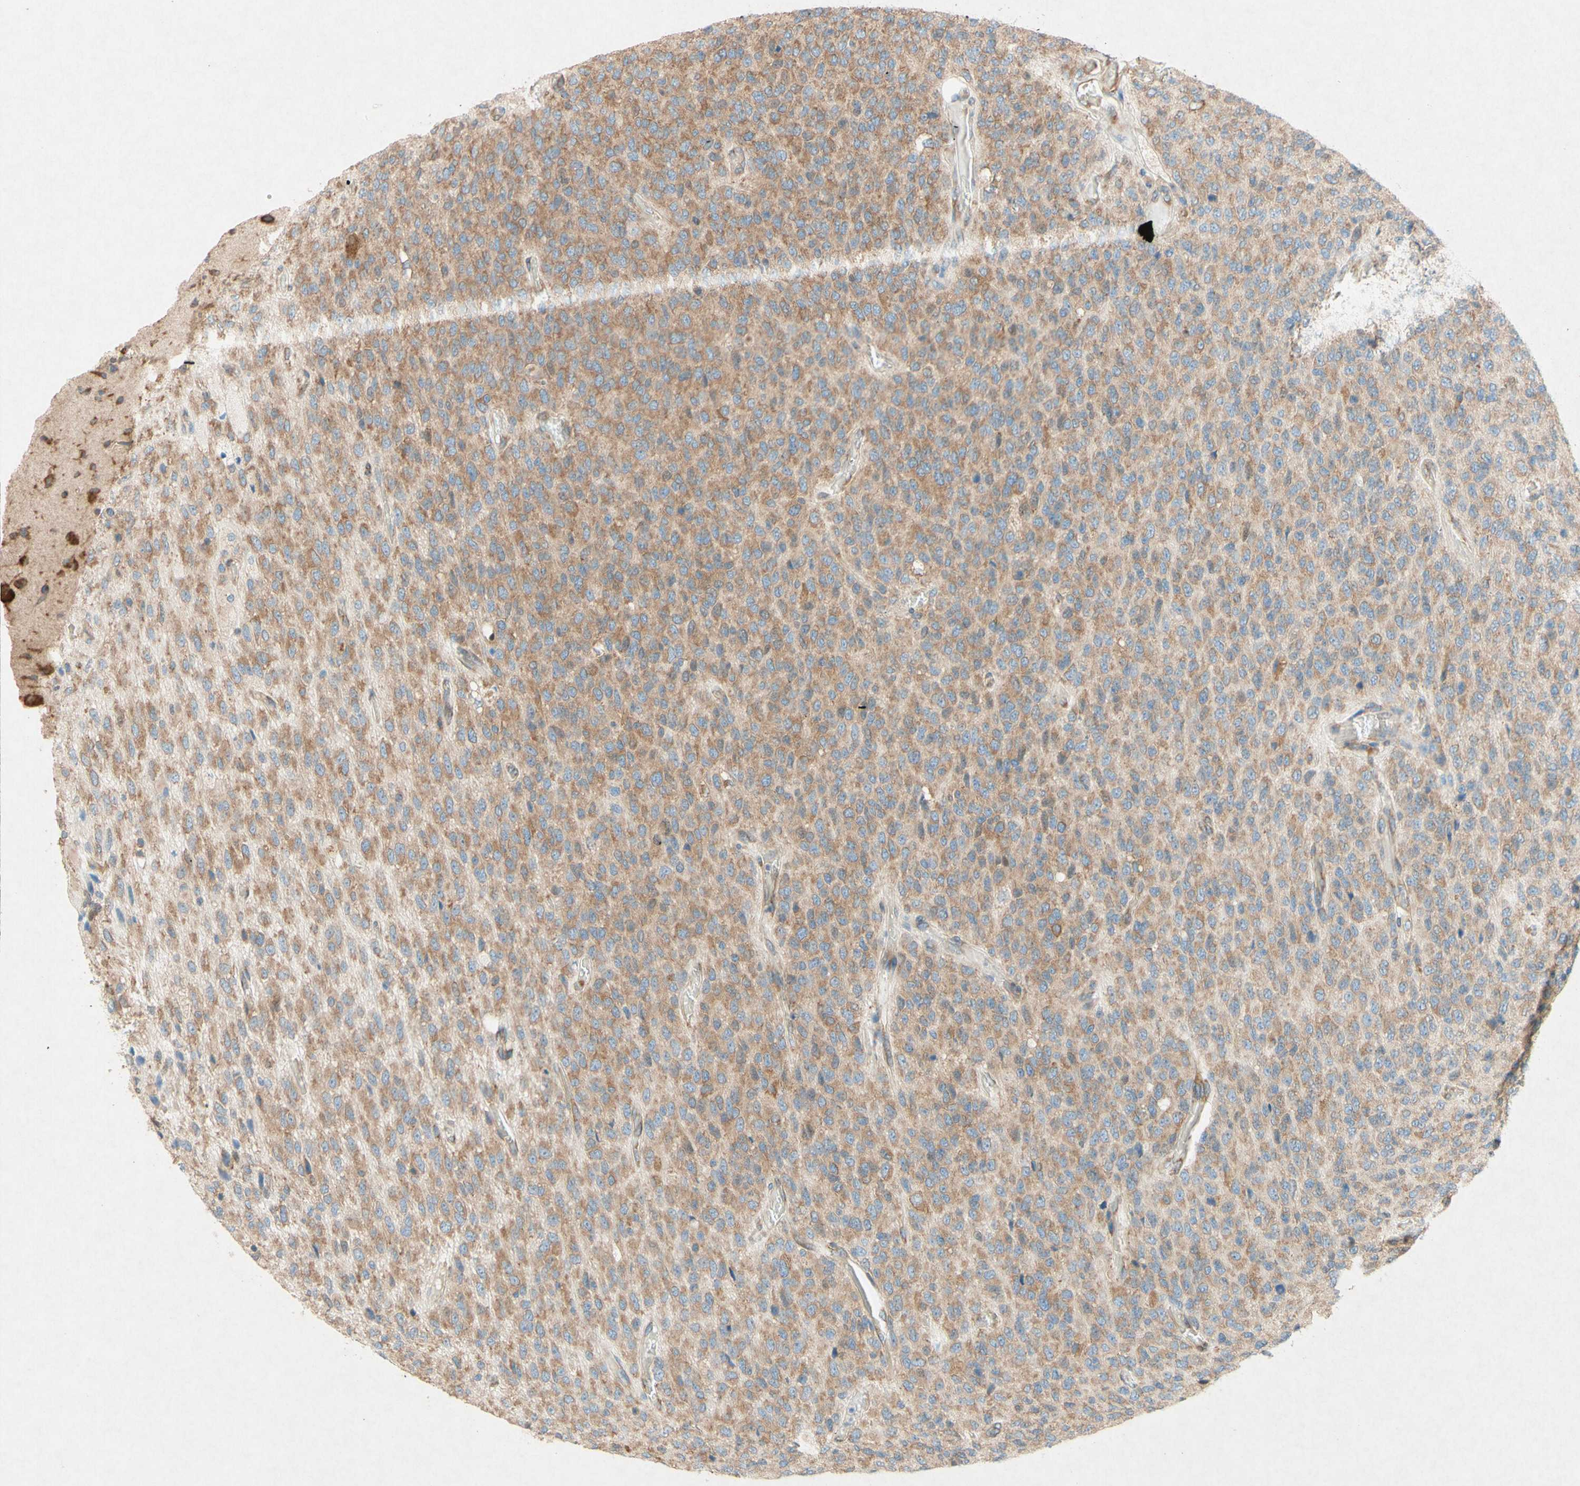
{"staining": {"intensity": "moderate", "quantity": ">75%", "location": "cytoplasmic/membranous"}, "tissue": "glioma", "cell_type": "Tumor cells", "image_type": "cancer", "snomed": [{"axis": "morphology", "description": "Glioma, malignant, High grade"}, {"axis": "topography", "description": "pancreas cauda"}], "caption": "An IHC photomicrograph of neoplastic tissue is shown. Protein staining in brown shows moderate cytoplasmic/membranous positivity in malignant glioma (high-grade) within tumor cells. (DAB IHC, brown staining for protein, blue staining for nuclei).", "gene": "PABPC1", "patient": {"sex": "male", "age": 60}}